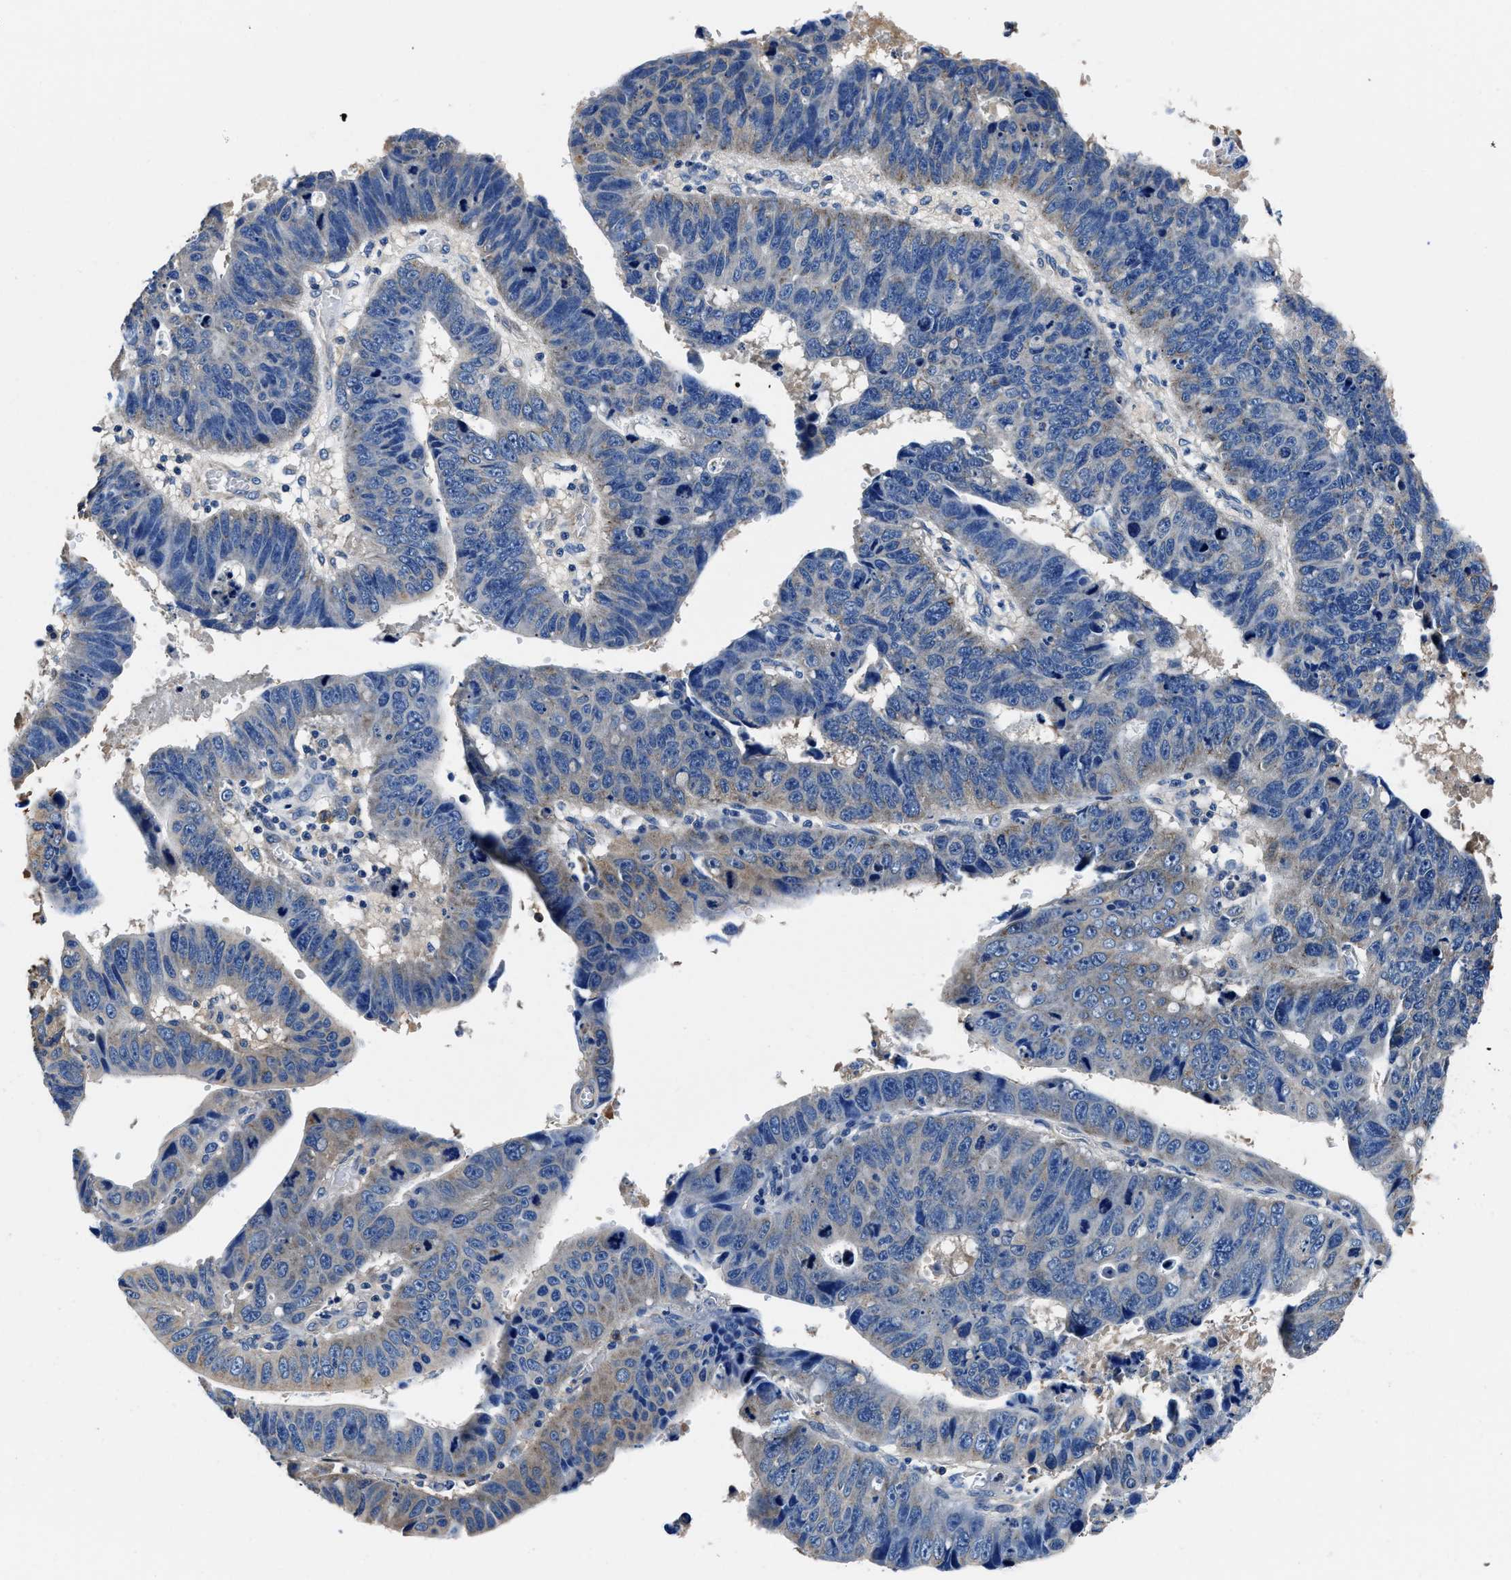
{"staining": {"intensity": "weak", "quantity": "25%-75%", "location": "cytoplasmic/membranous"}, "tissue": "stomach cancer", "cell_type": "Tumor cells", "image_type": "cancer", "snomed": [{"axis": "morphology", "description": "Adenocarcinoma, NOS"}, {"axis": "topography", "description": "Stomach"}], "caption": "Immunohistochemistry staining of adenocarcinoma (stomach), which displays low levels of weak cytoplasmic/membranous expression in approximately 25%-75% of tumor cells indicating weak cytoplasmic/membranous protein staining. The staining was performed using DAB (brown) for protein detection and nuclei were counterstained in hematoxylin (blue).", "gene": "NEU1", "patient": {"sex": "male", "age": 59}}